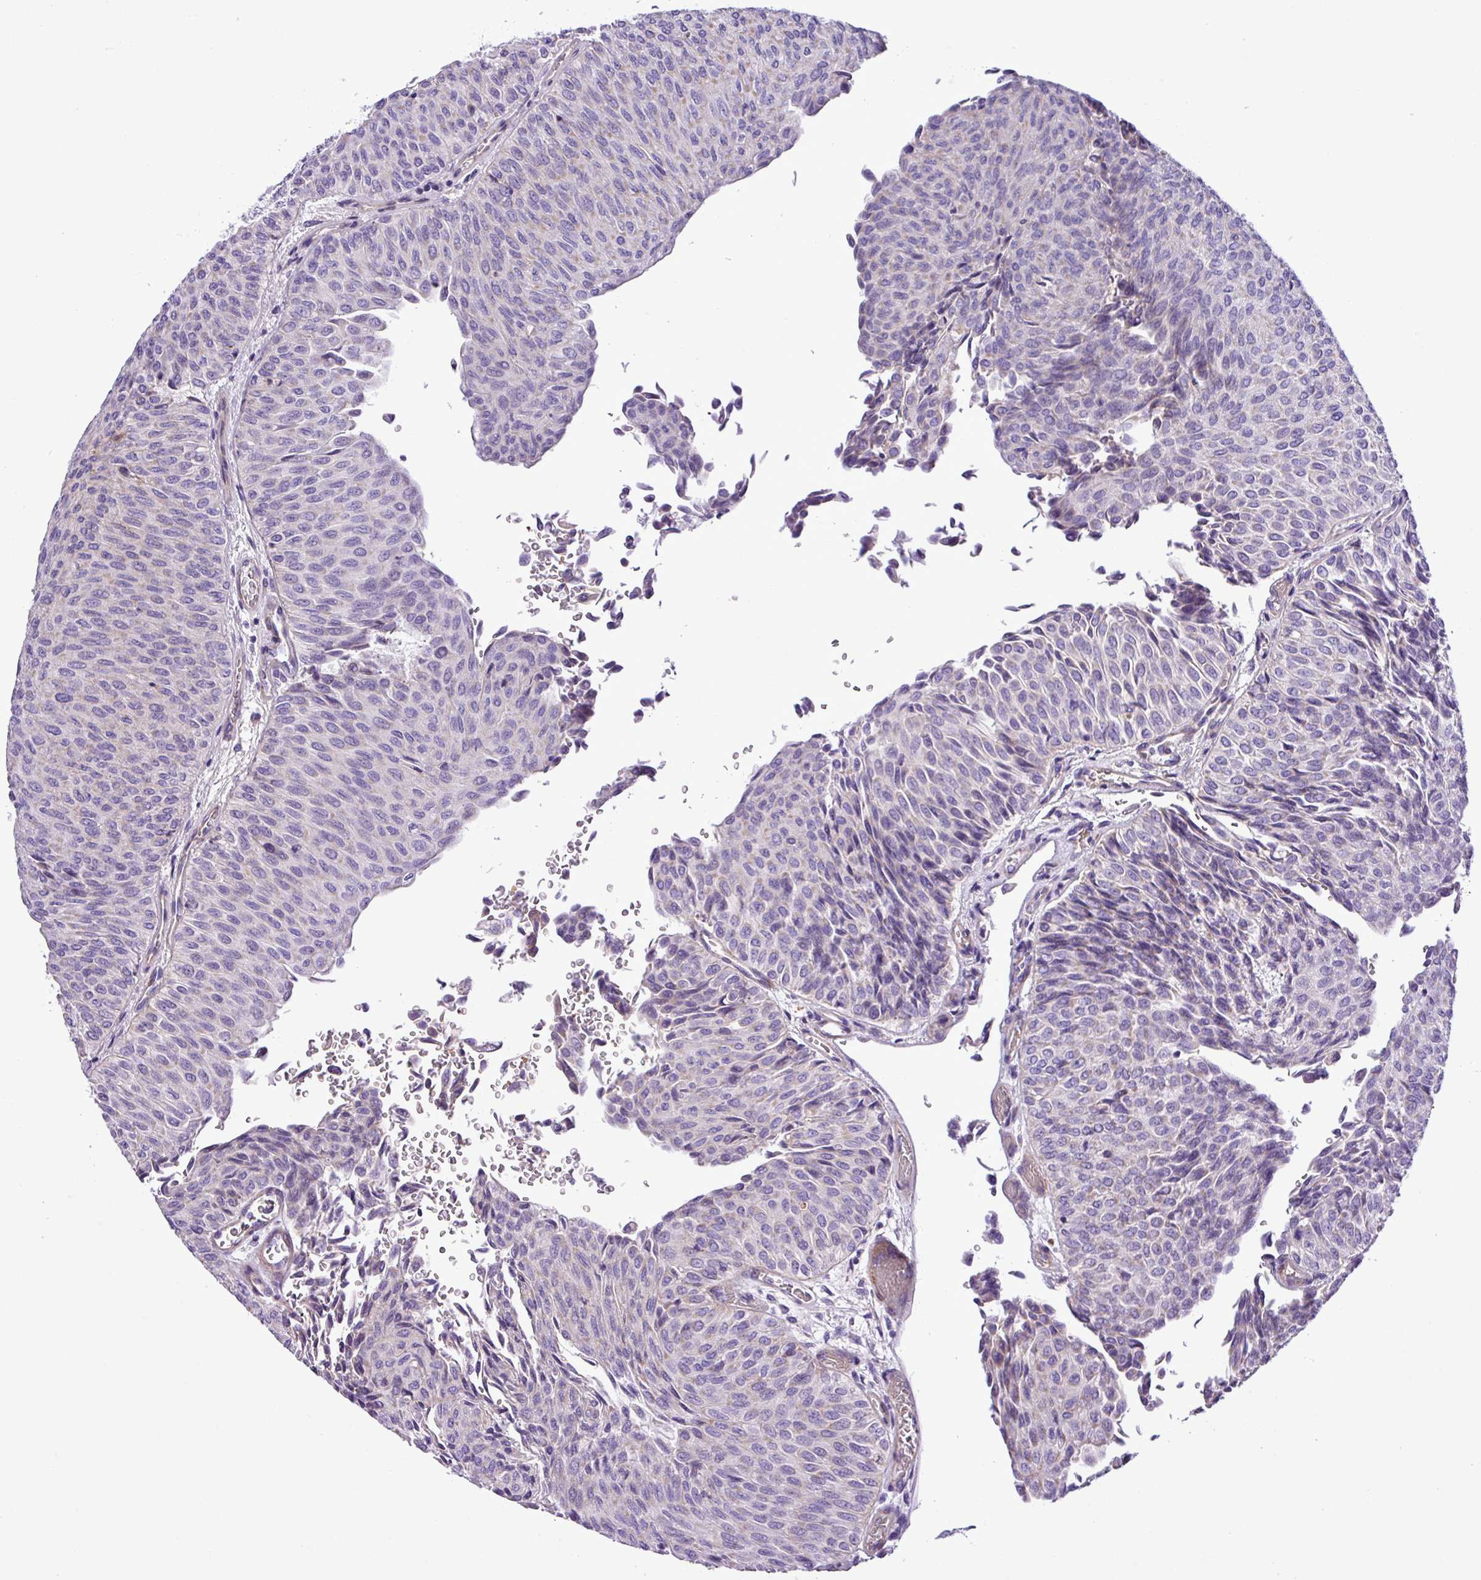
{"staining": {"intensity": "negative", "quantity": "none", "location": "none"}, "tissue": "urothelial cancer", "cell_type": "Tumor cells", "image_type": "cancer", "snomed": [{"axis": "morphology", "description": "Urothelial carcinoma, Low grade"}, {"axis": "topography", "description": "Urinary bladder"}], "caption": "Photomicrograph shows no protein expression in tumor cells of urothelial carcinoma (low-grade) tissue.", "gene": "C11orf91", "patient": {"sex": "male", "age": 78}}